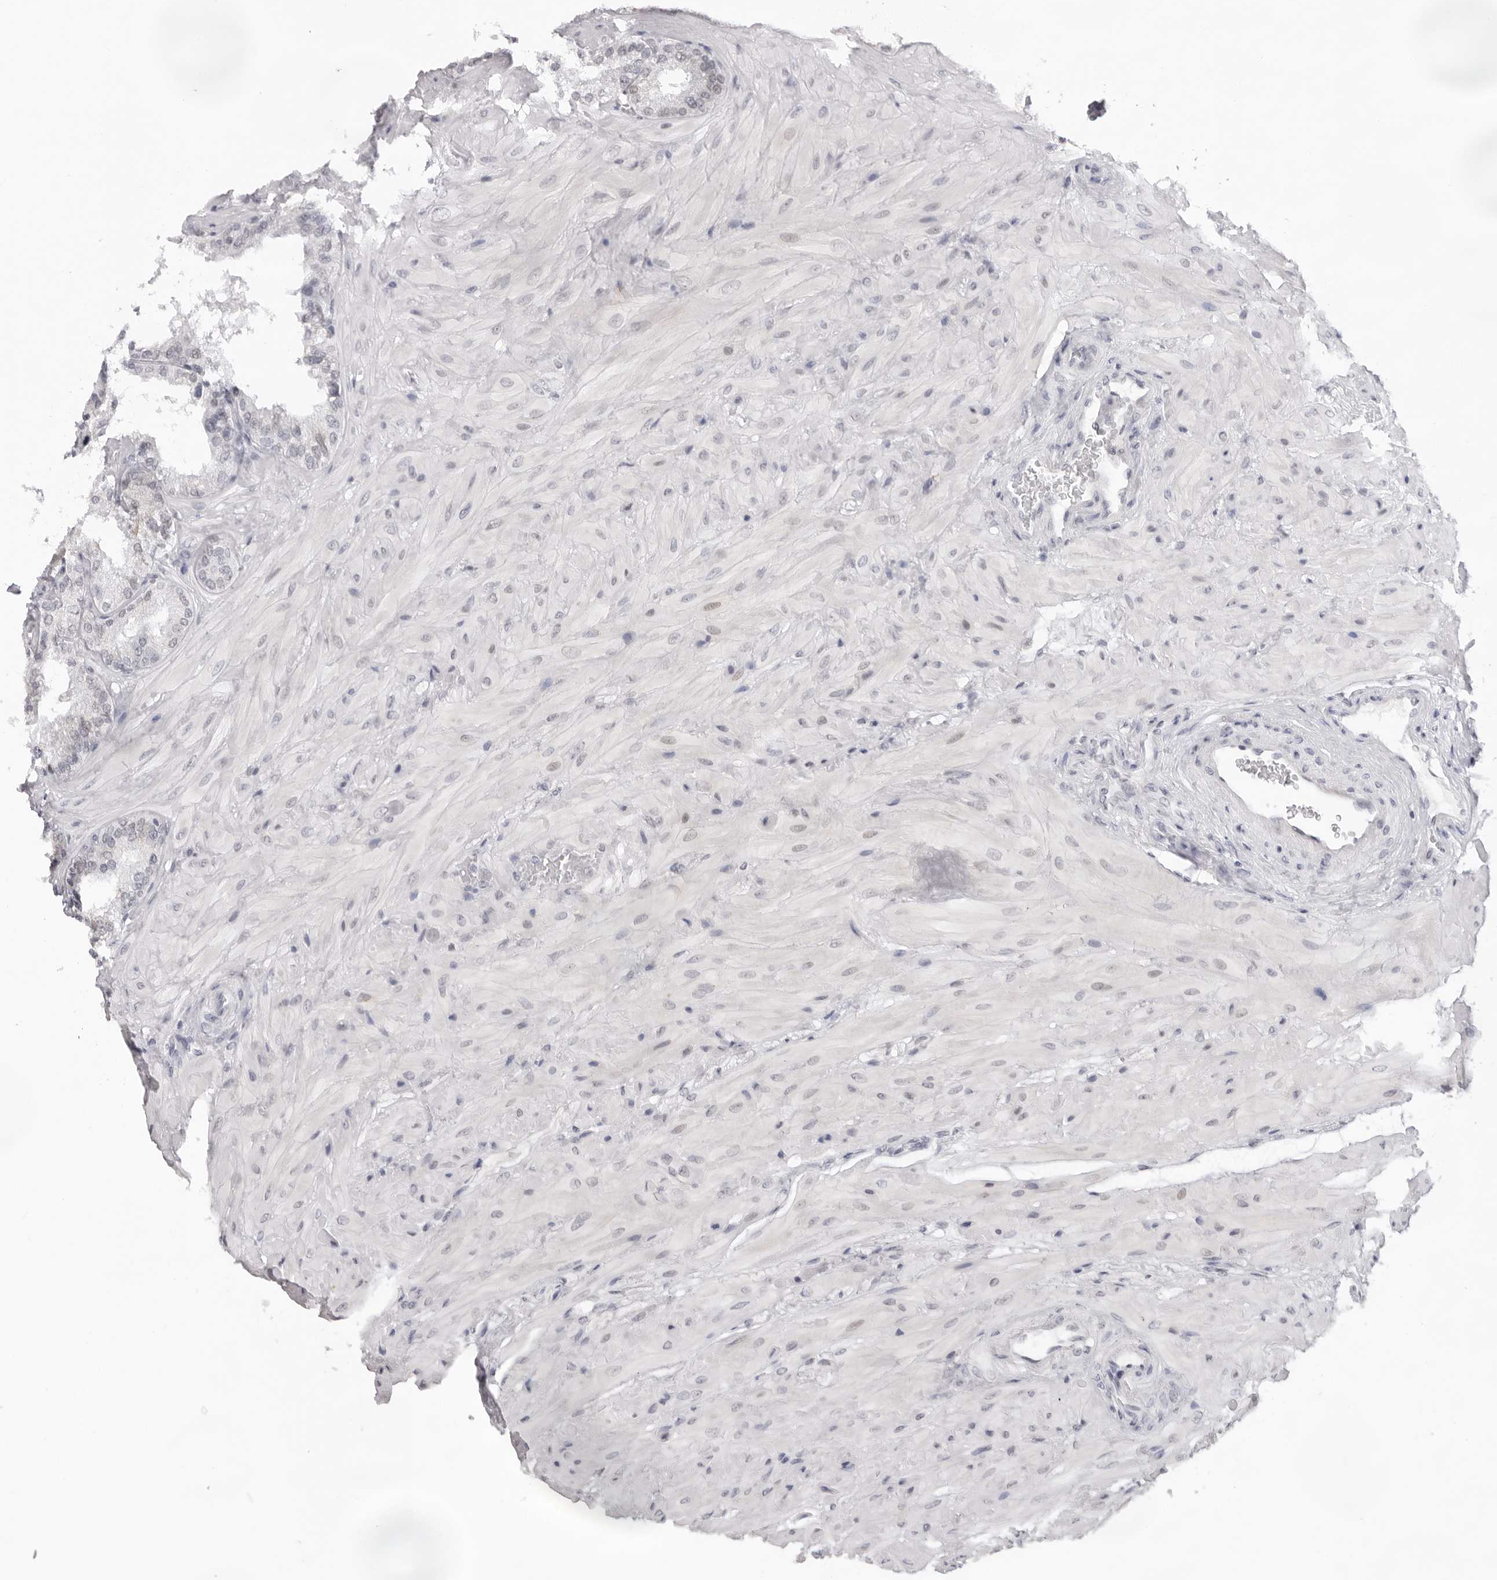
{"staining": {"intensity": "negative", "quantity": "none", "location": "none"}, "tissue": "seminal vesicle", "cell_type": "Glandular cells", "image_type": "normal", "snomed": [{"axis": "morphology", "description": "Normal tissue, NOS"}, {"axis": "topography", "description": "Prostate"}, {"axis": "topography", "description": "Seminal veicle"}], "caption": "This image is of benign seminal vesicle stained with immunohistochemistry to label a protein in brown with the nuclei are counter-stained blue. There is no expression in glandular cells.", "gene": "KLK12", "patient": {"sex": "male", "age": 51}}